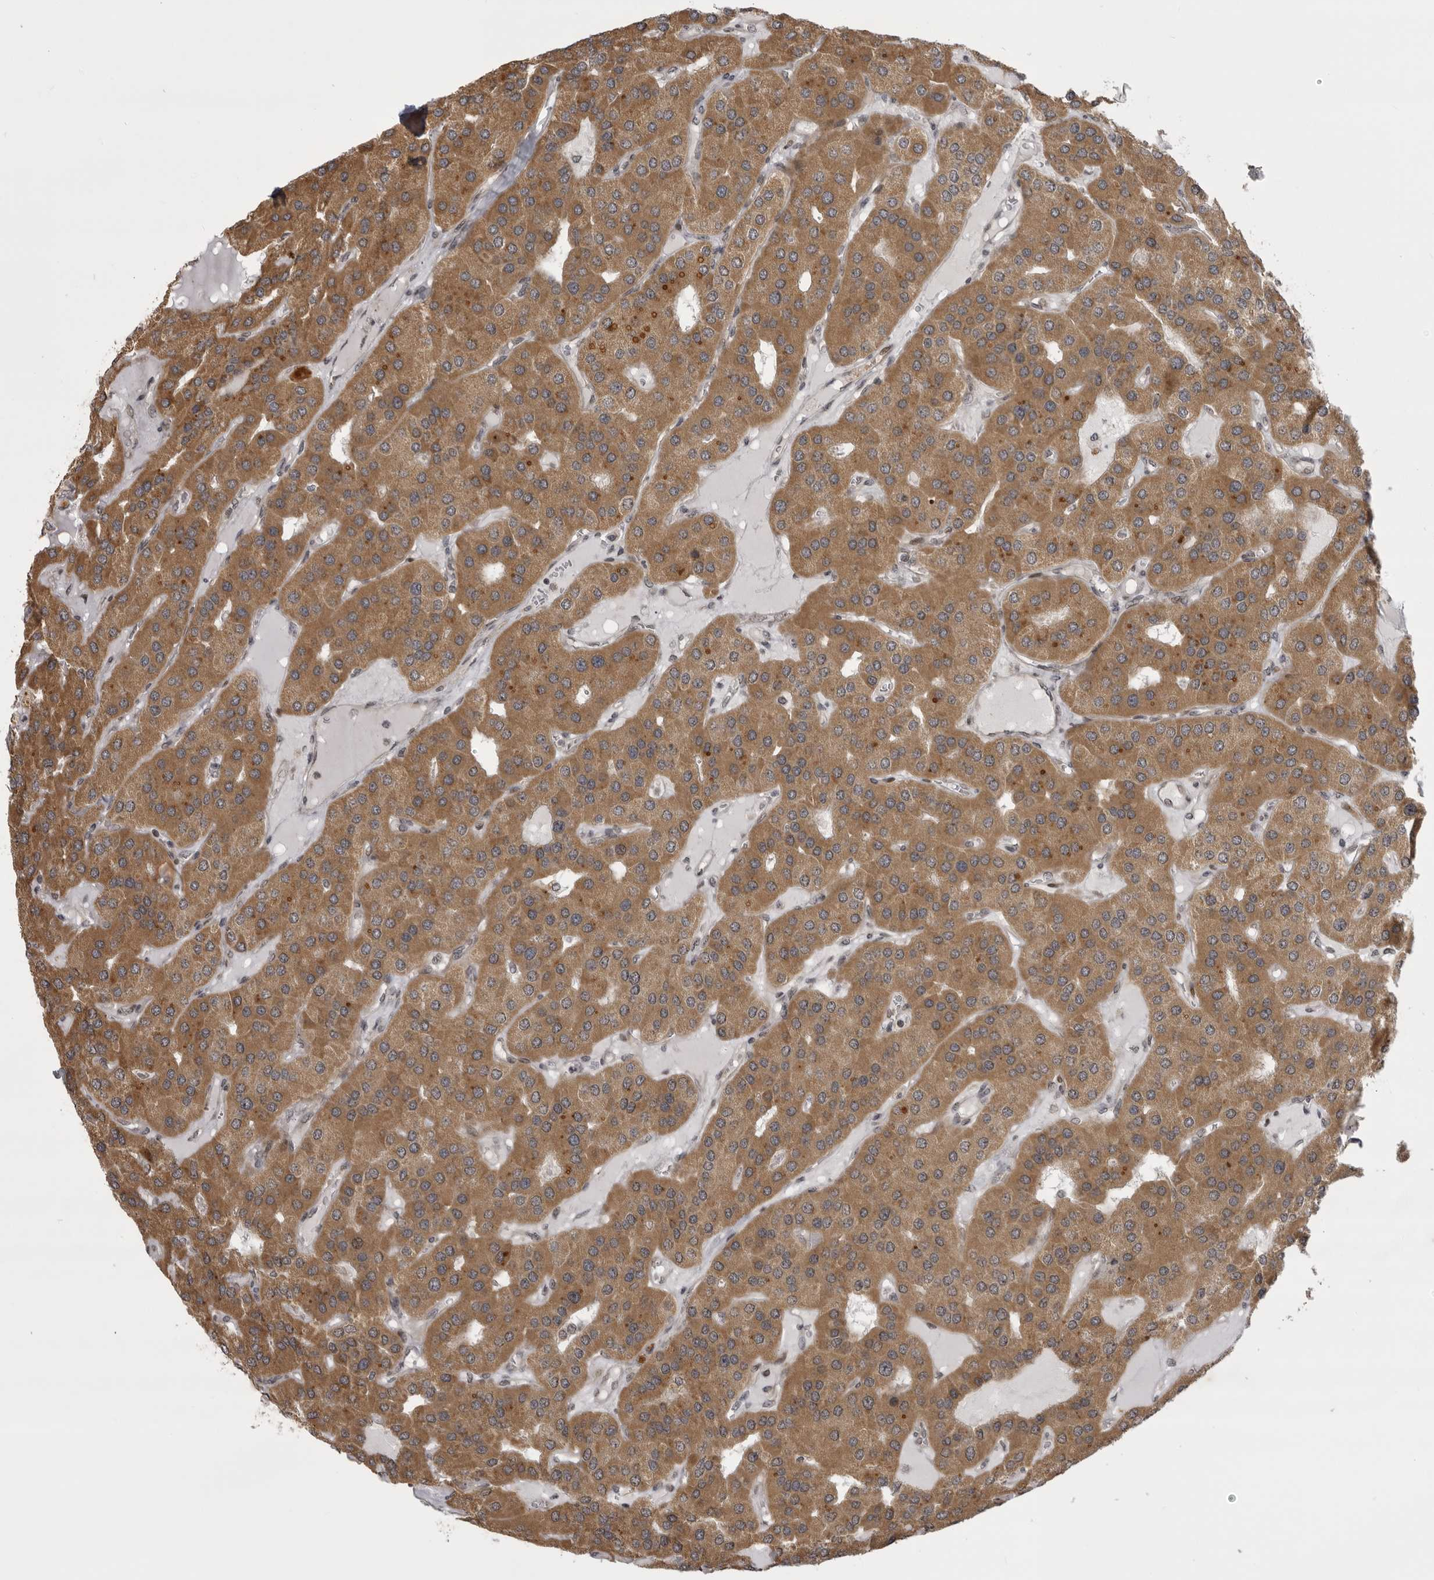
{"staining": {"intensity": "moderate", "quantity": ">75%", "location": "cytoplasmic/membranous"}, "tissue": "parathyroid gland", "cell_type": "Glandular cells", "image_type": "normal", "snomed": [{"axis": "morphology", "description": "Normal tissue, NOS"}, {"axis": "morphology", "description": "Adenoma, NOS"}, {"axis": "topography", "description": "Parathyroid gland"}], "caption": "The image reveals staining of normal parathyroid gland, revealing moderate cytoplasmic/membranous protein staining (brown color) within glandular cells. (IHC, brightfield microscopy, high magnification).", "gene": "C1orf109", "patient": {"sex": "female", "age": 86}}